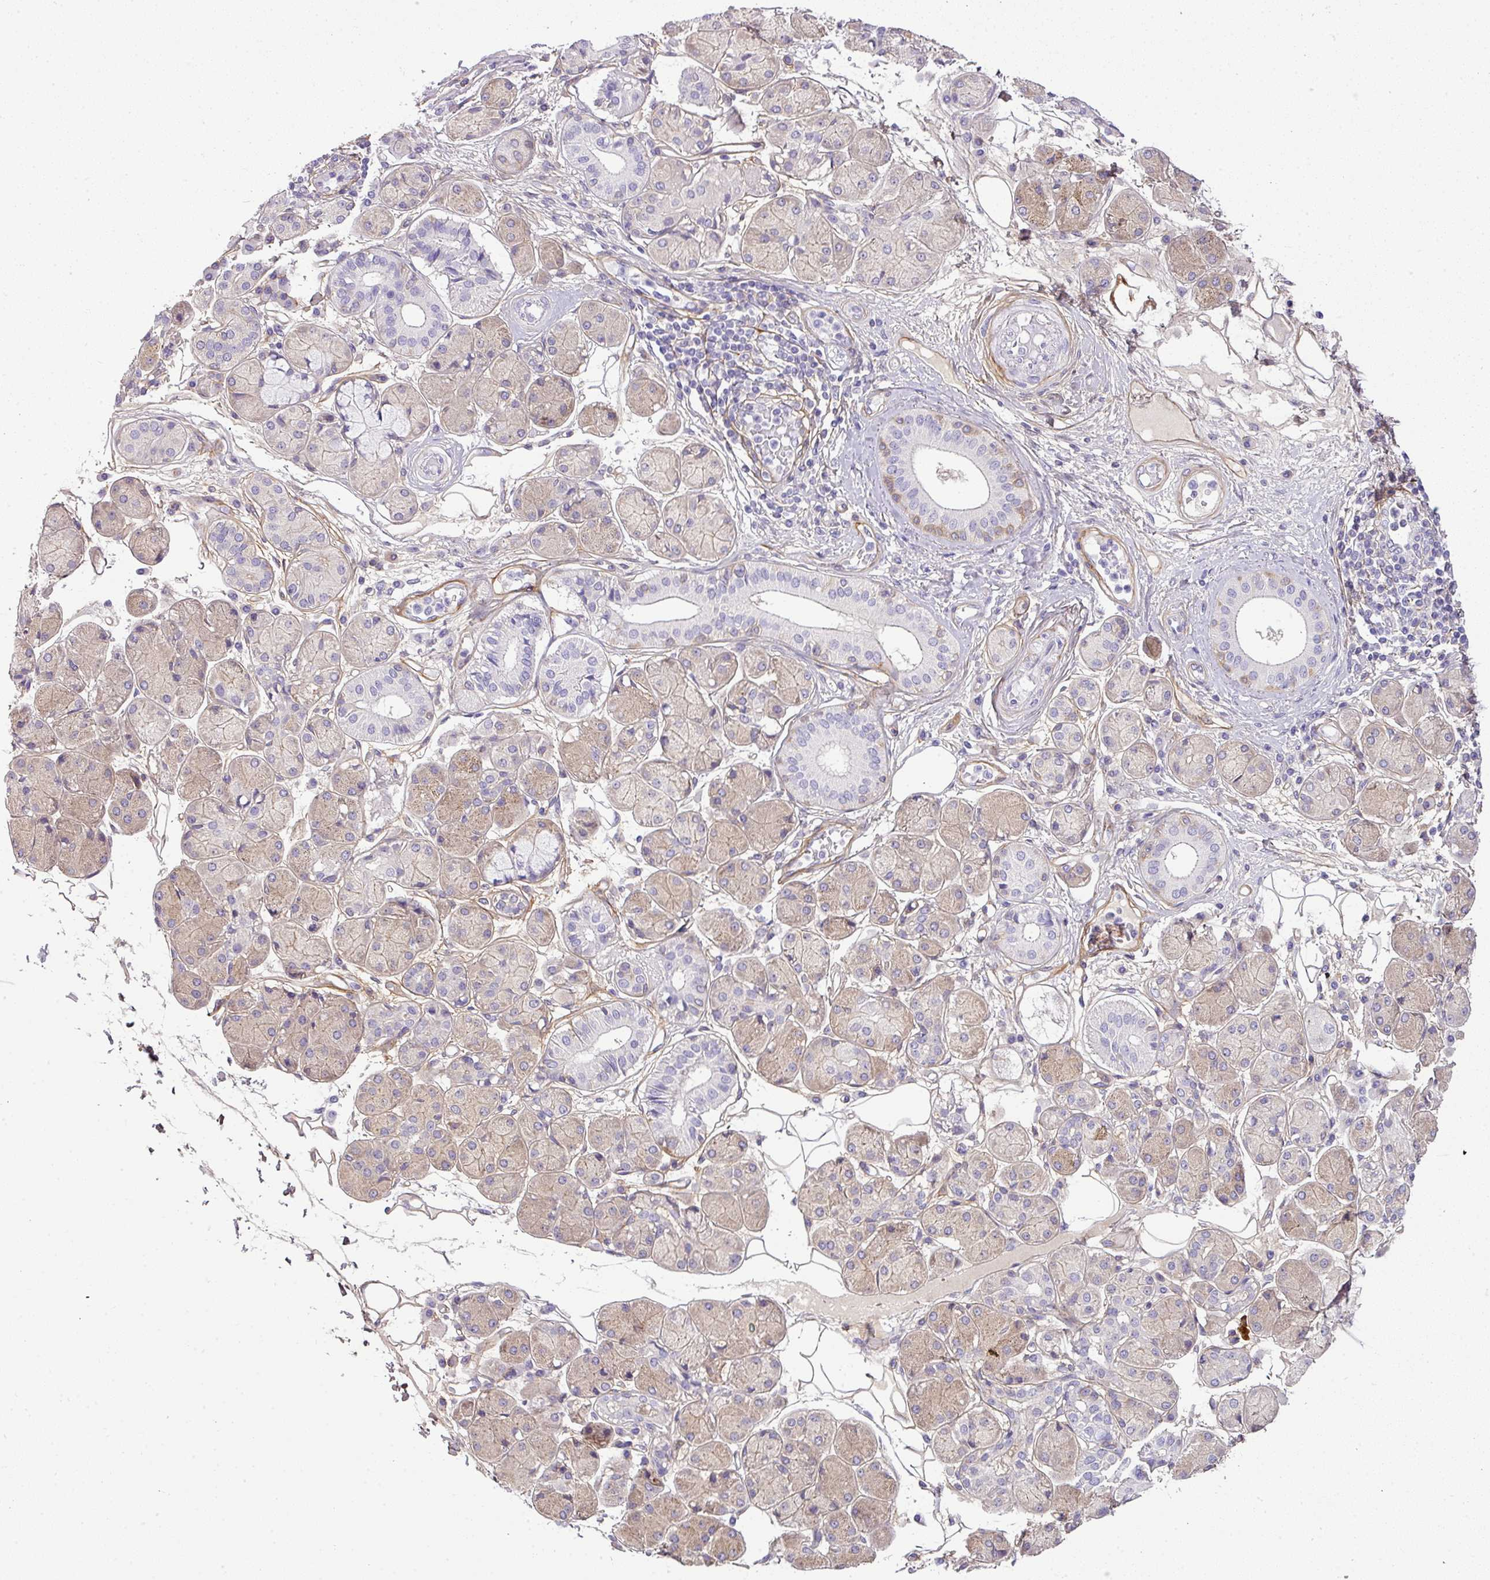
{"staining": {"intensity": "weak", "quantity": "25%-75%", "location": "cytoplasmic/membranous"}, "tissue": "salivary gland", "cell_type": "Glandular cells", "image_type": "normal", "snomed": [{"axis": "morphology", "description": "Squamous cell carcinoma, NOS"}, {"axis": "topography", "description": "Skin"}, {"axis": "topography", "description": "Head-Neck"}], "caption": "A low amount of weak cytoplasmic/membranous positivity is appreciated in approximately 25%-75% of glandular cells in benign salivary gland. The staining was performed using DAB (3,3'-diaminobenzidine), with brown indicating positive protein expression. Nuclei are stained blue with hematoxylin.", "gene": "PARD6G", "patient": {"sex": "male", "age": 80}}